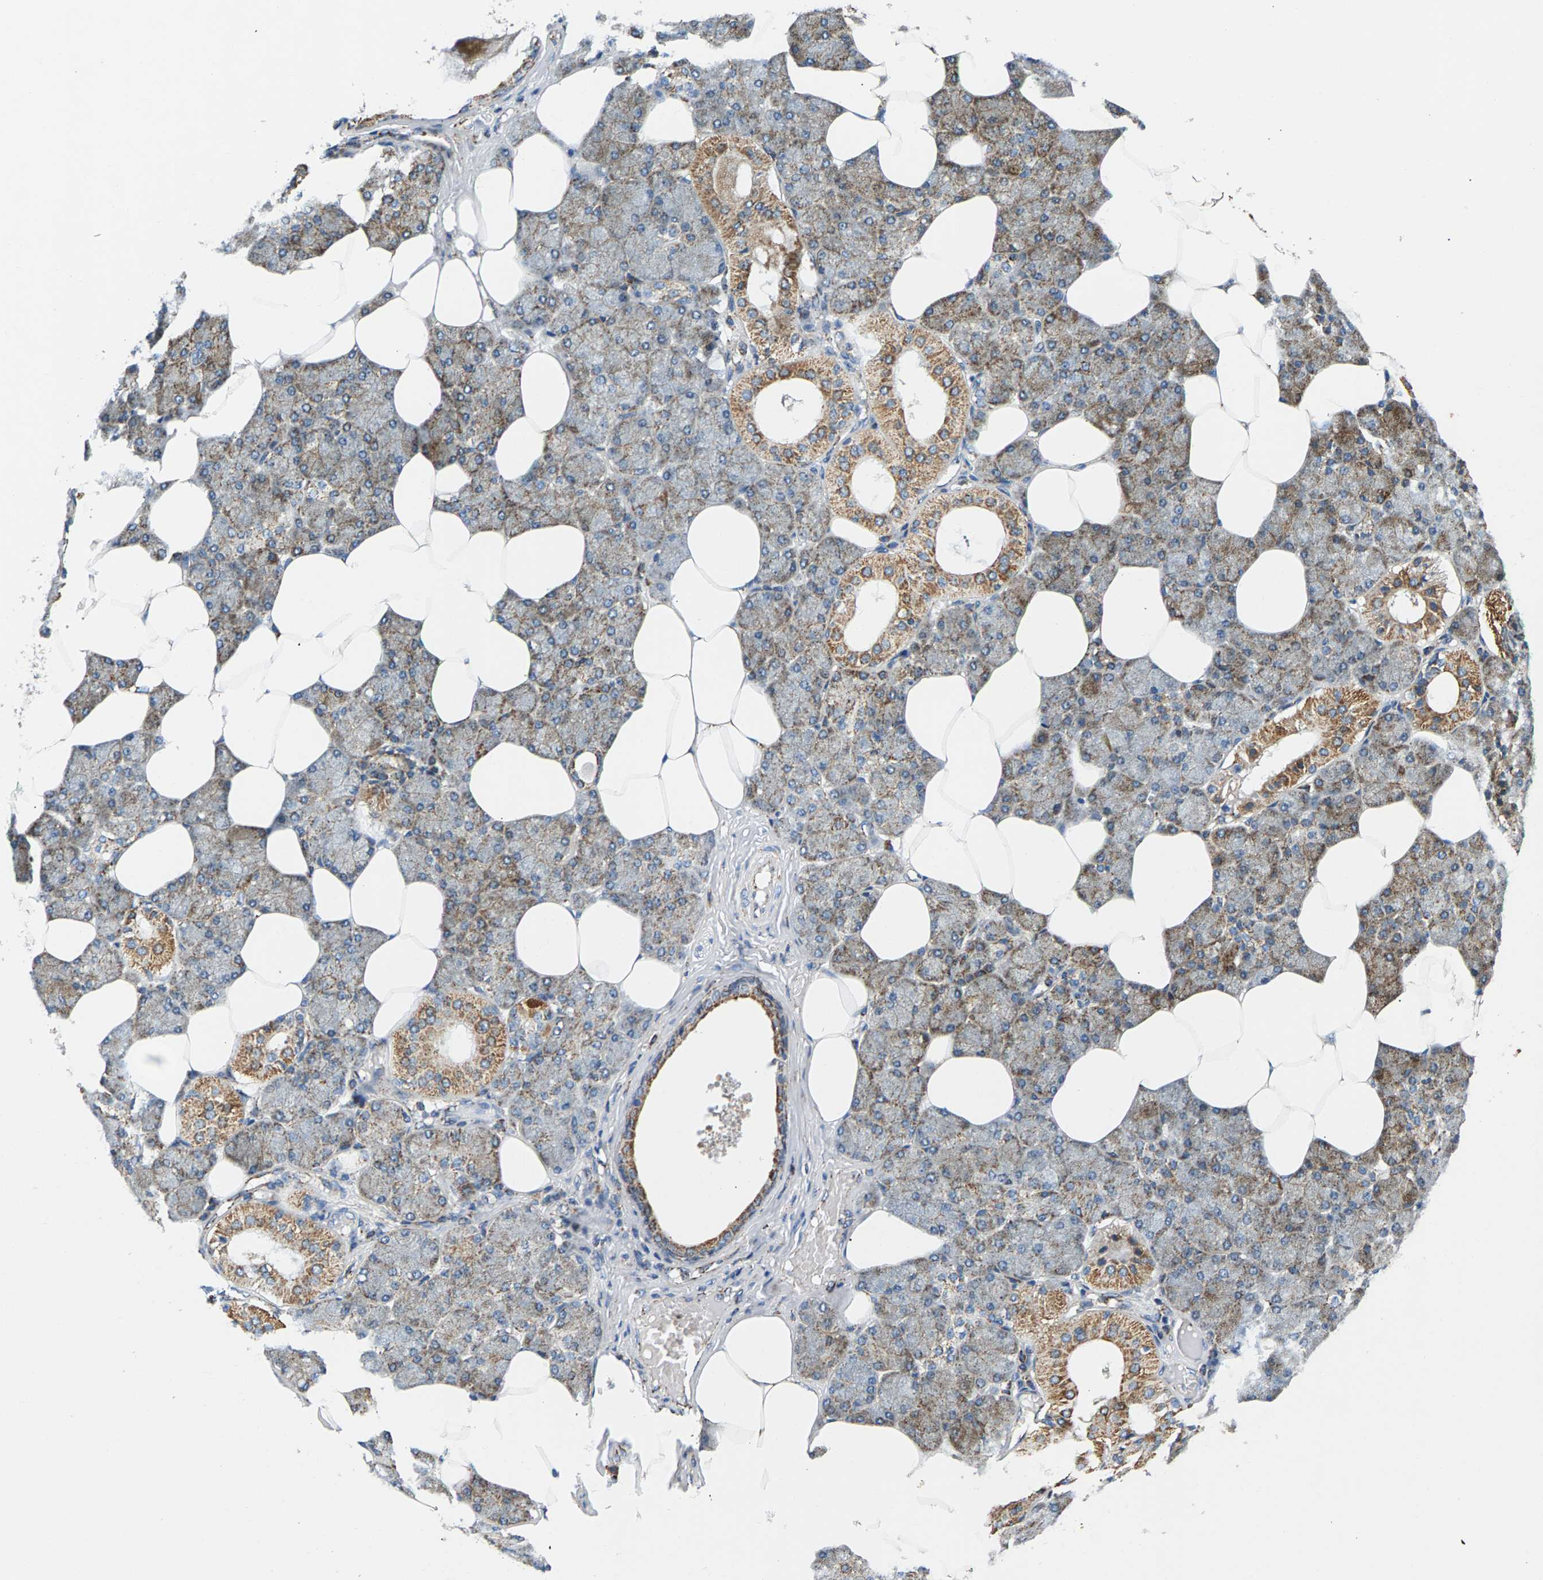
{"staining": {"intensity": "moderate", "quantity": "25%-75%", "location": "cytoplasmic/membranous"}, "tissue": "salivary gland", "cell_type": "Glandular cells", "image_type": "normal", "snomed": [{"axis": "morphology", "description": "Normal tissue, NOS"}, {"axis": "topography", "description": "Salivary gland"}], "caption": "DAB (3,3'-diaminobenzidine) immunohistochemical staining of normal salivary gland reveals moderate cytoplasmic/membranous protein positivity in about 25%-75% of glandular cells. The protein is stained brown, and the nuclei are stained in blue (DAB IHC with brightfield microscopy, high magnification).", "gene": "PDE1A", "patient": {"sex": "male", "age": 62}}